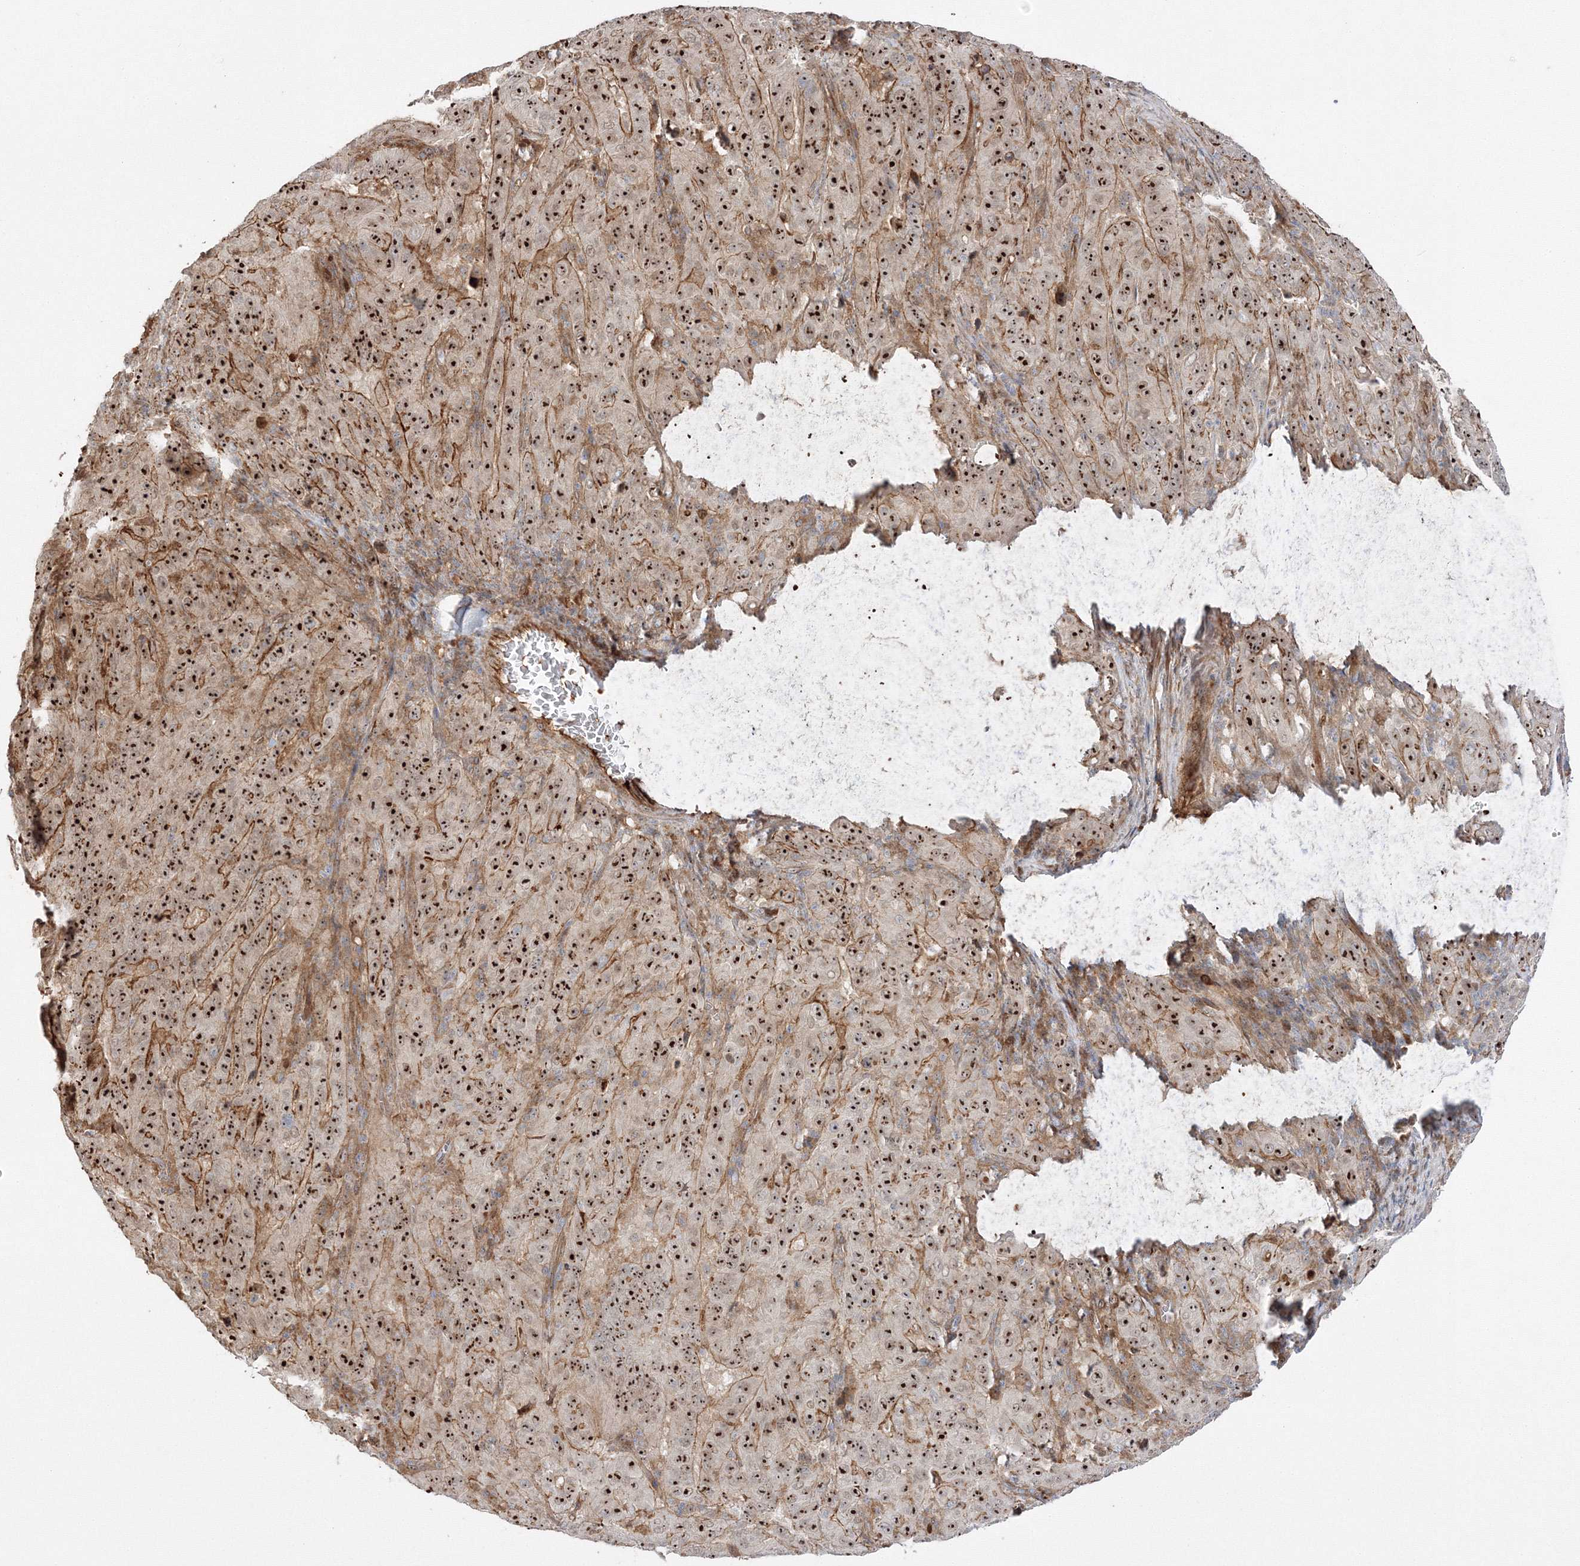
{"staining": {"intensity": "strong", "quantity": ">75%", "location": "cytoplasmic/membranous,nuclear"}, "tissue": "pancreatic cancer", "cell_type": "Tumor cells", "image_type": "cancer", "snomed": [{"axis": "morphology", "description": "Adenocarcinoma, NOS"}, {"axis": "topography", "description": "Pancreas"}], "caption": "Immunohistochemical staining of human pancreatic cancer reveals strong cytoplasmic/membranous and nuclear protein staining in approximately >75% of tumor cells. (Brightfield microscopy of DAB IHC at high magnification).", "gene": "NPM3", "patient": {"sex": "male", "age": 63}}